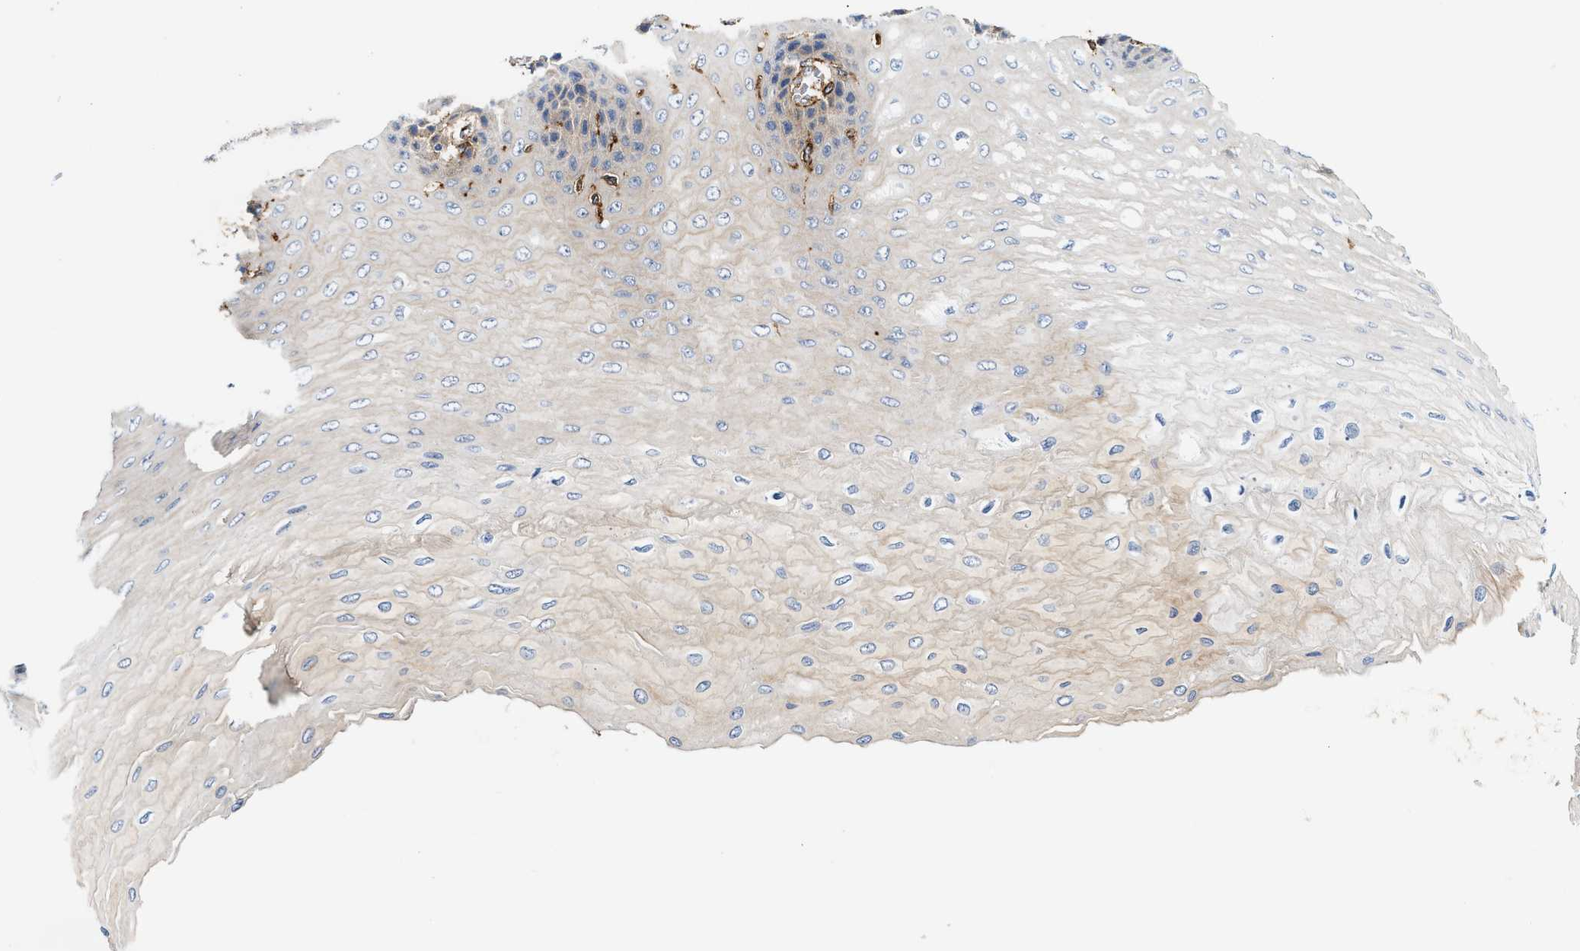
{"staining": {"intensity": "weak", "quantity": "<25%", "location": "cytoplasmic/membranous"}, "tissue": "esophagus", "cell_type": "Squamous epithelial cells", "image_type": "normal", "snomed": [{"axis": "morphology", "description": "Normal tissue, NOS"}, {"axis": "topography", "description": "Esophagus"}], "caption": "This histopathology image is of unremarkable esophagus stained with IHC to label a protein in brown with the nuclei are counter-stained blue. There is no staining in squamous epithelial cells.", "gene": "HIP1", "patient": {"sex": "female", "age": 72}}